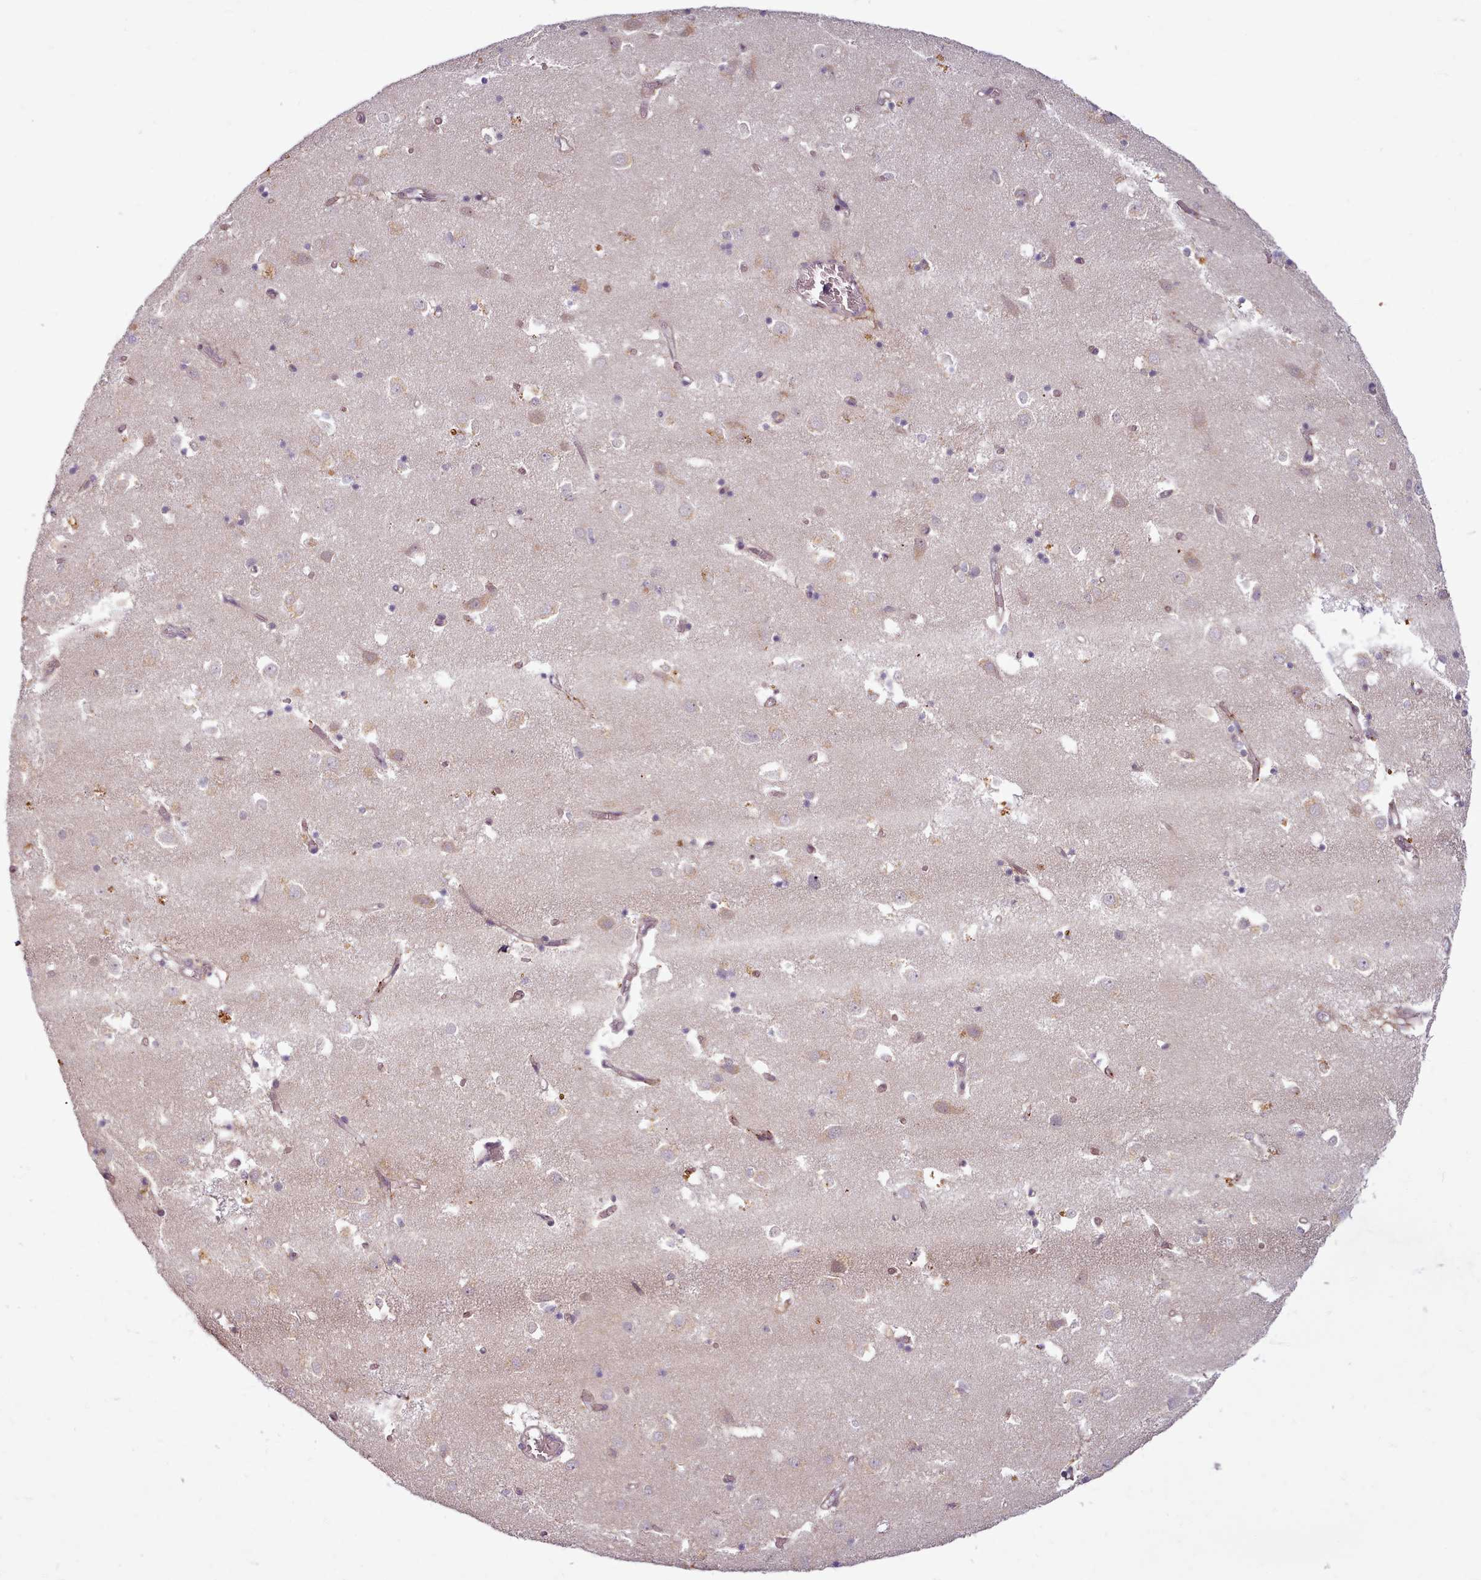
{"staining": {"intensity": "weak", "quantity": "<25%", "location": "nuclear"}, "tissue": "caudate", "cell_type": "Glial cells", "image_type": "normal", "snomed": [{"axis": "morphology", "description": "Normal tissue, NOS"}, {"axis": "topography", "description": "Lateral ventricle wall"}], "caption": "Glial cells are negative for brown protein staining in unremarkable caudate. (DAB IHC visualized using brightfield microscopy, high magnification).", "gene": "C1QTNF5", "patient": {"sex": "male", "age": 70}}